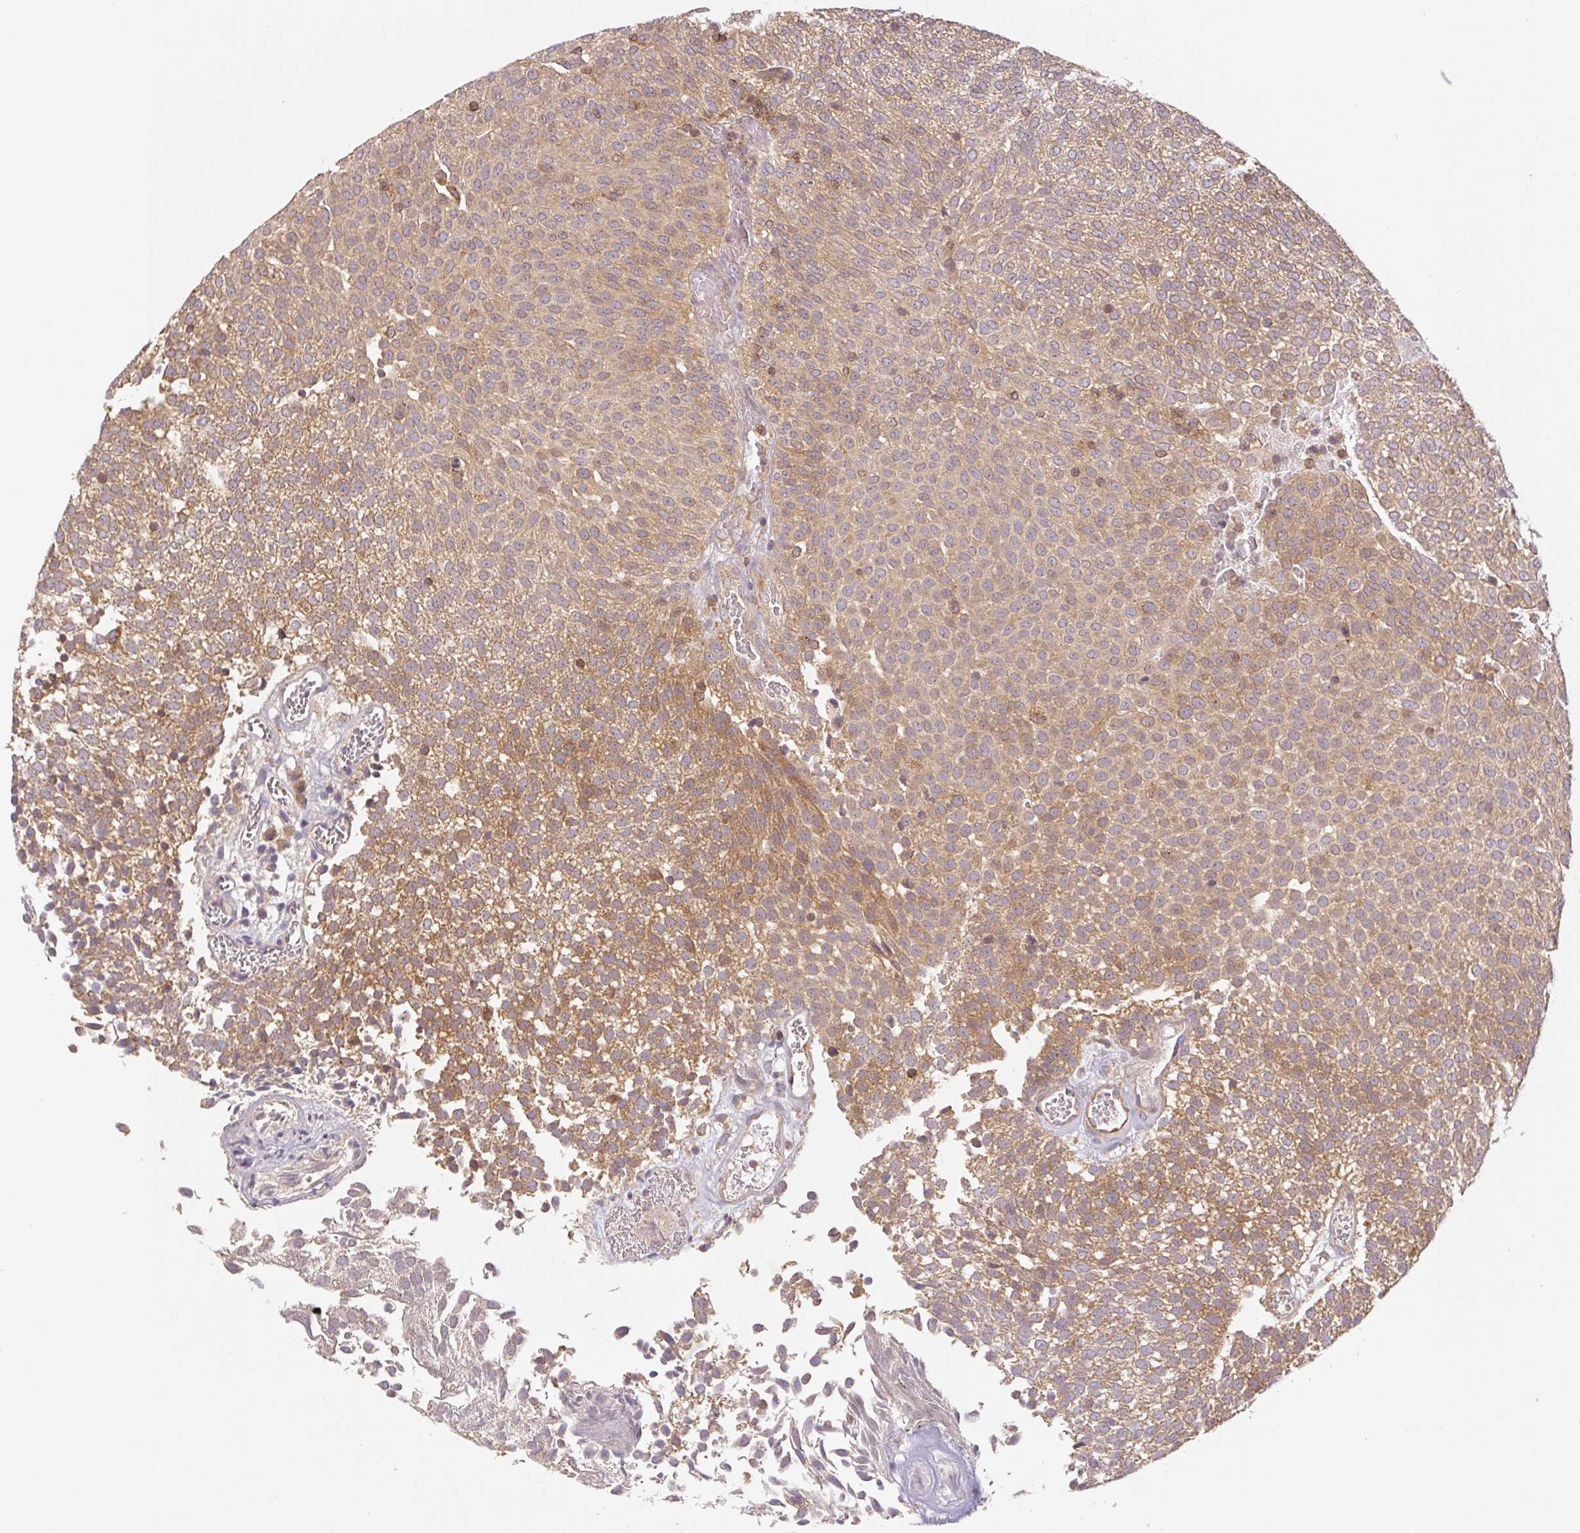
{"staining": {"intensity": "moderate", "quantity": ">75%", "location": "cytoplasmic/membranous"}, "tissue": "urothelial cancer", "cell_type": "Tumor cells", "image_type": "cancer", "snomed": [{"axis": "morphology", "description": "Urothelial carcinoma, Low grade"}, {"axis": "topography", "description": "Urinary bladder"}], "caption": "Immunohistochemistry histopathology image of urothelial cancer stained for a protein (brown), which demonstrates medium levels of moderate cytoplasmic/membranous expression in approximately >75% of tumor cells.", "gene": "MTHFD1", "patient": {"sex": "female", "age": 79}}